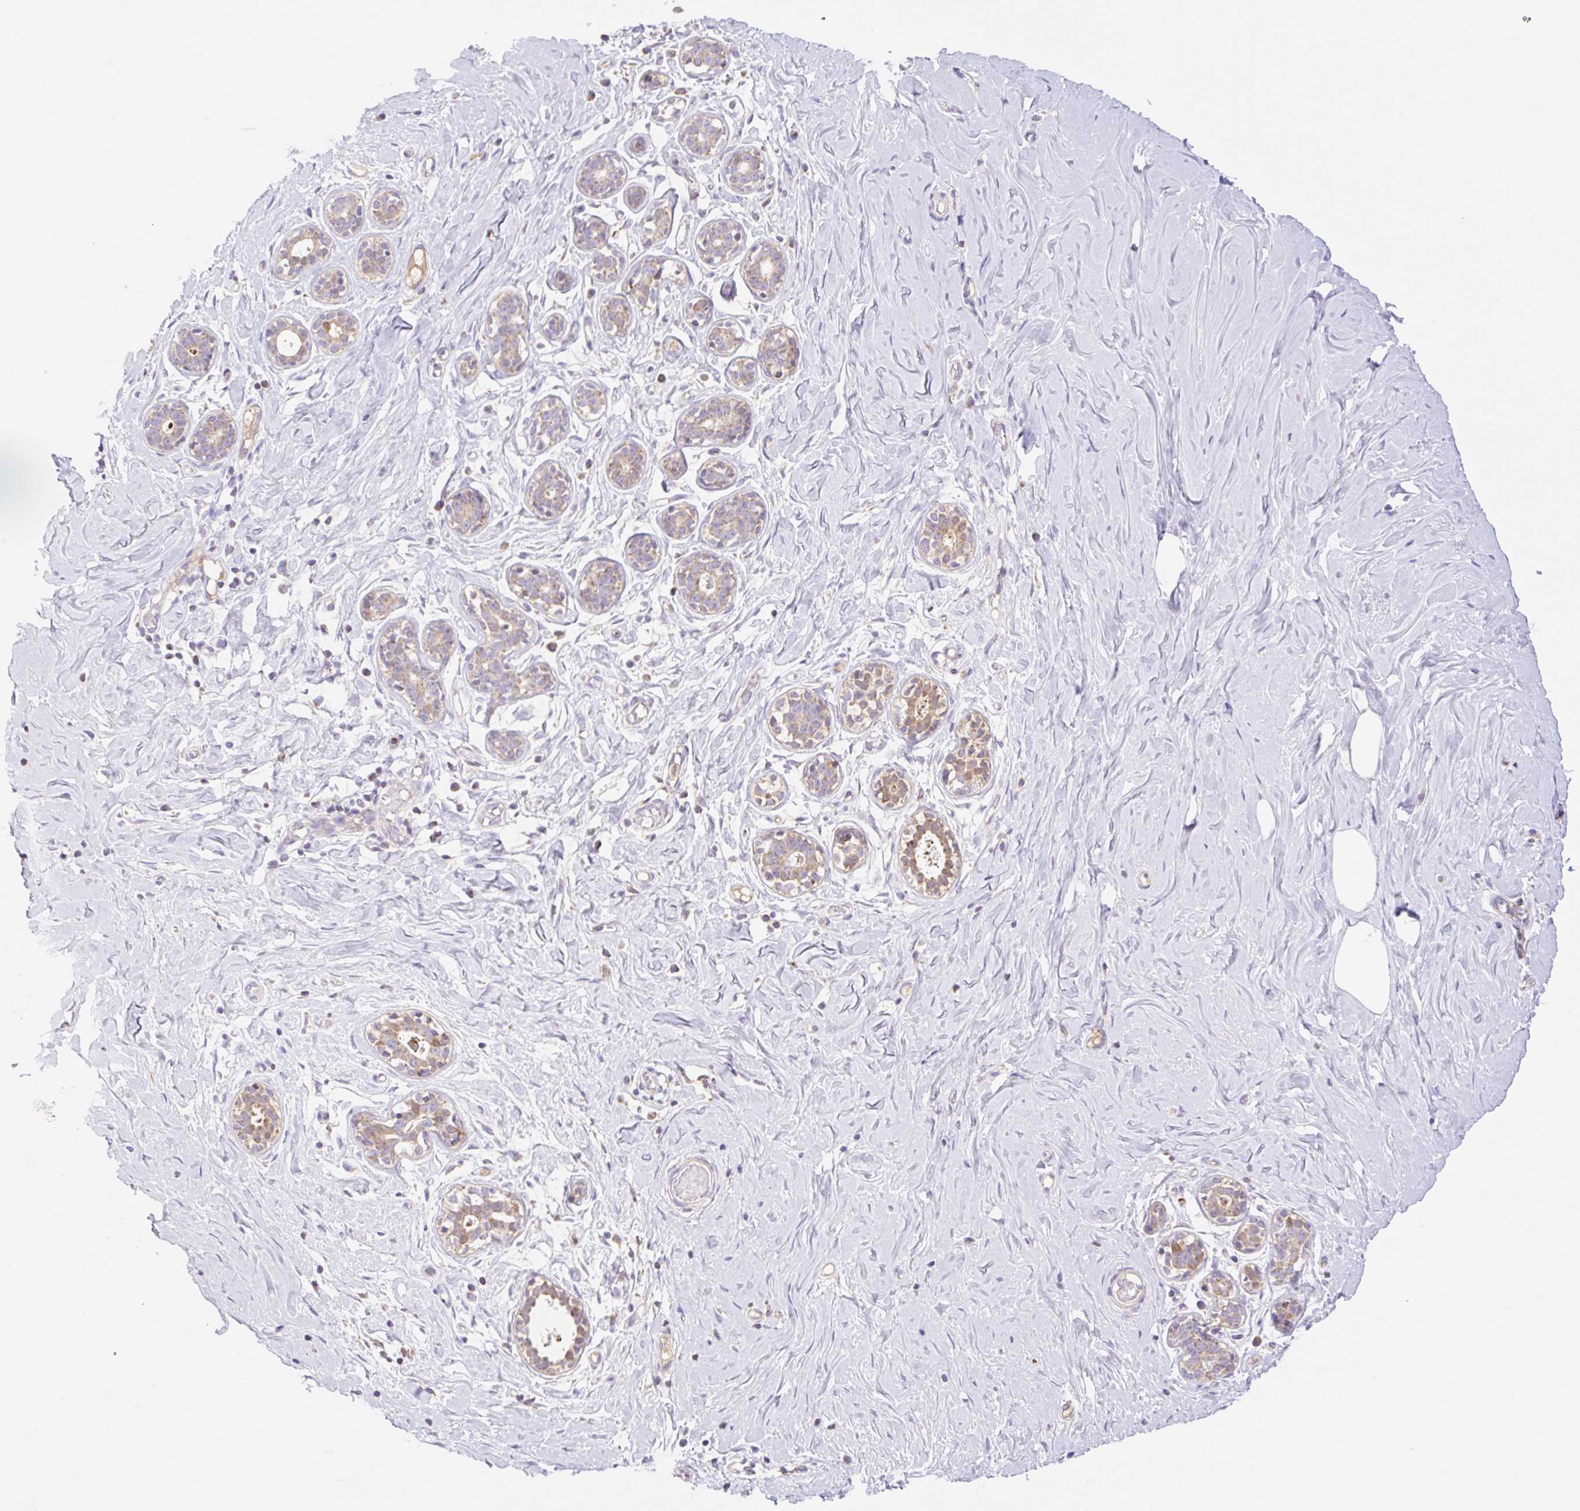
{"staining": {"intensity": "negative", "quantity": "none", "location": "none"}, "tissue": "breast", "cell_type": "Adipocytes", "image_type": "normal", "snomed": [{"axis": "morphology", "description": "Normal tissue, NOS"}, {"axis": "topography", "description": "Breast"}], "caption": "Immunohistochemical staining of benign breast displays no significant staining in adipocytes. (Immunohistochemistry (ihc), brightfield microscopy, high magnification).", "gene": "ETNK2", "patient": {"sex": "female", "age": 27}}